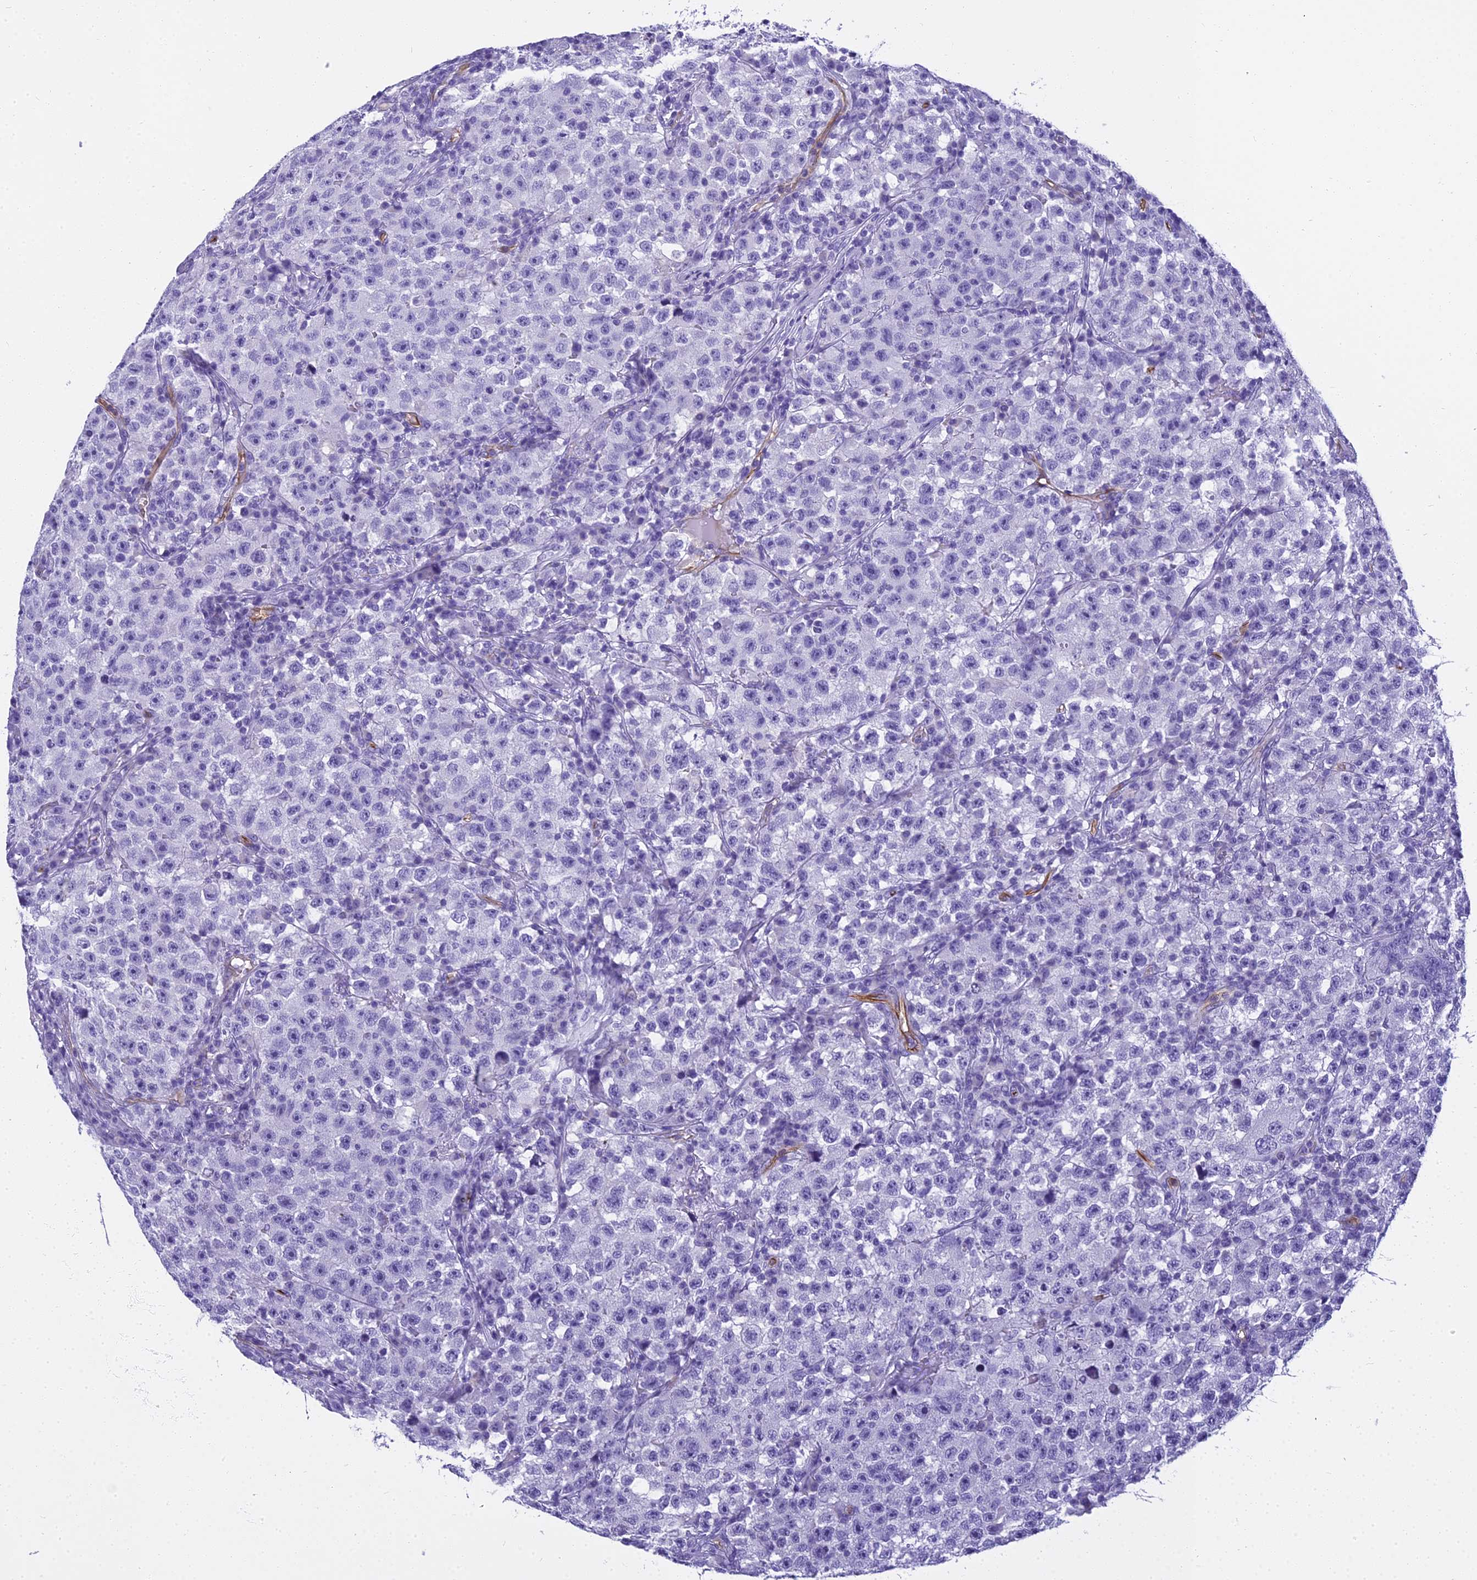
{"staining": {"intensity": "negative", "quantity": "none", "location": "none"}, "tissue": "testis cancer", "cell_type": "Tumor cells", "image_type": "cancer", "snomed": [{"axis": "morphology", "description": "Seminoma, NOS"}, {"axis": "topography", "description": "Testis"}], "caption": "The micrograph exhibits no significant staining in tumor cells of testis seminoma.", "gene": "NINJ1", "patient": {"sex": "male", "age": 22}}